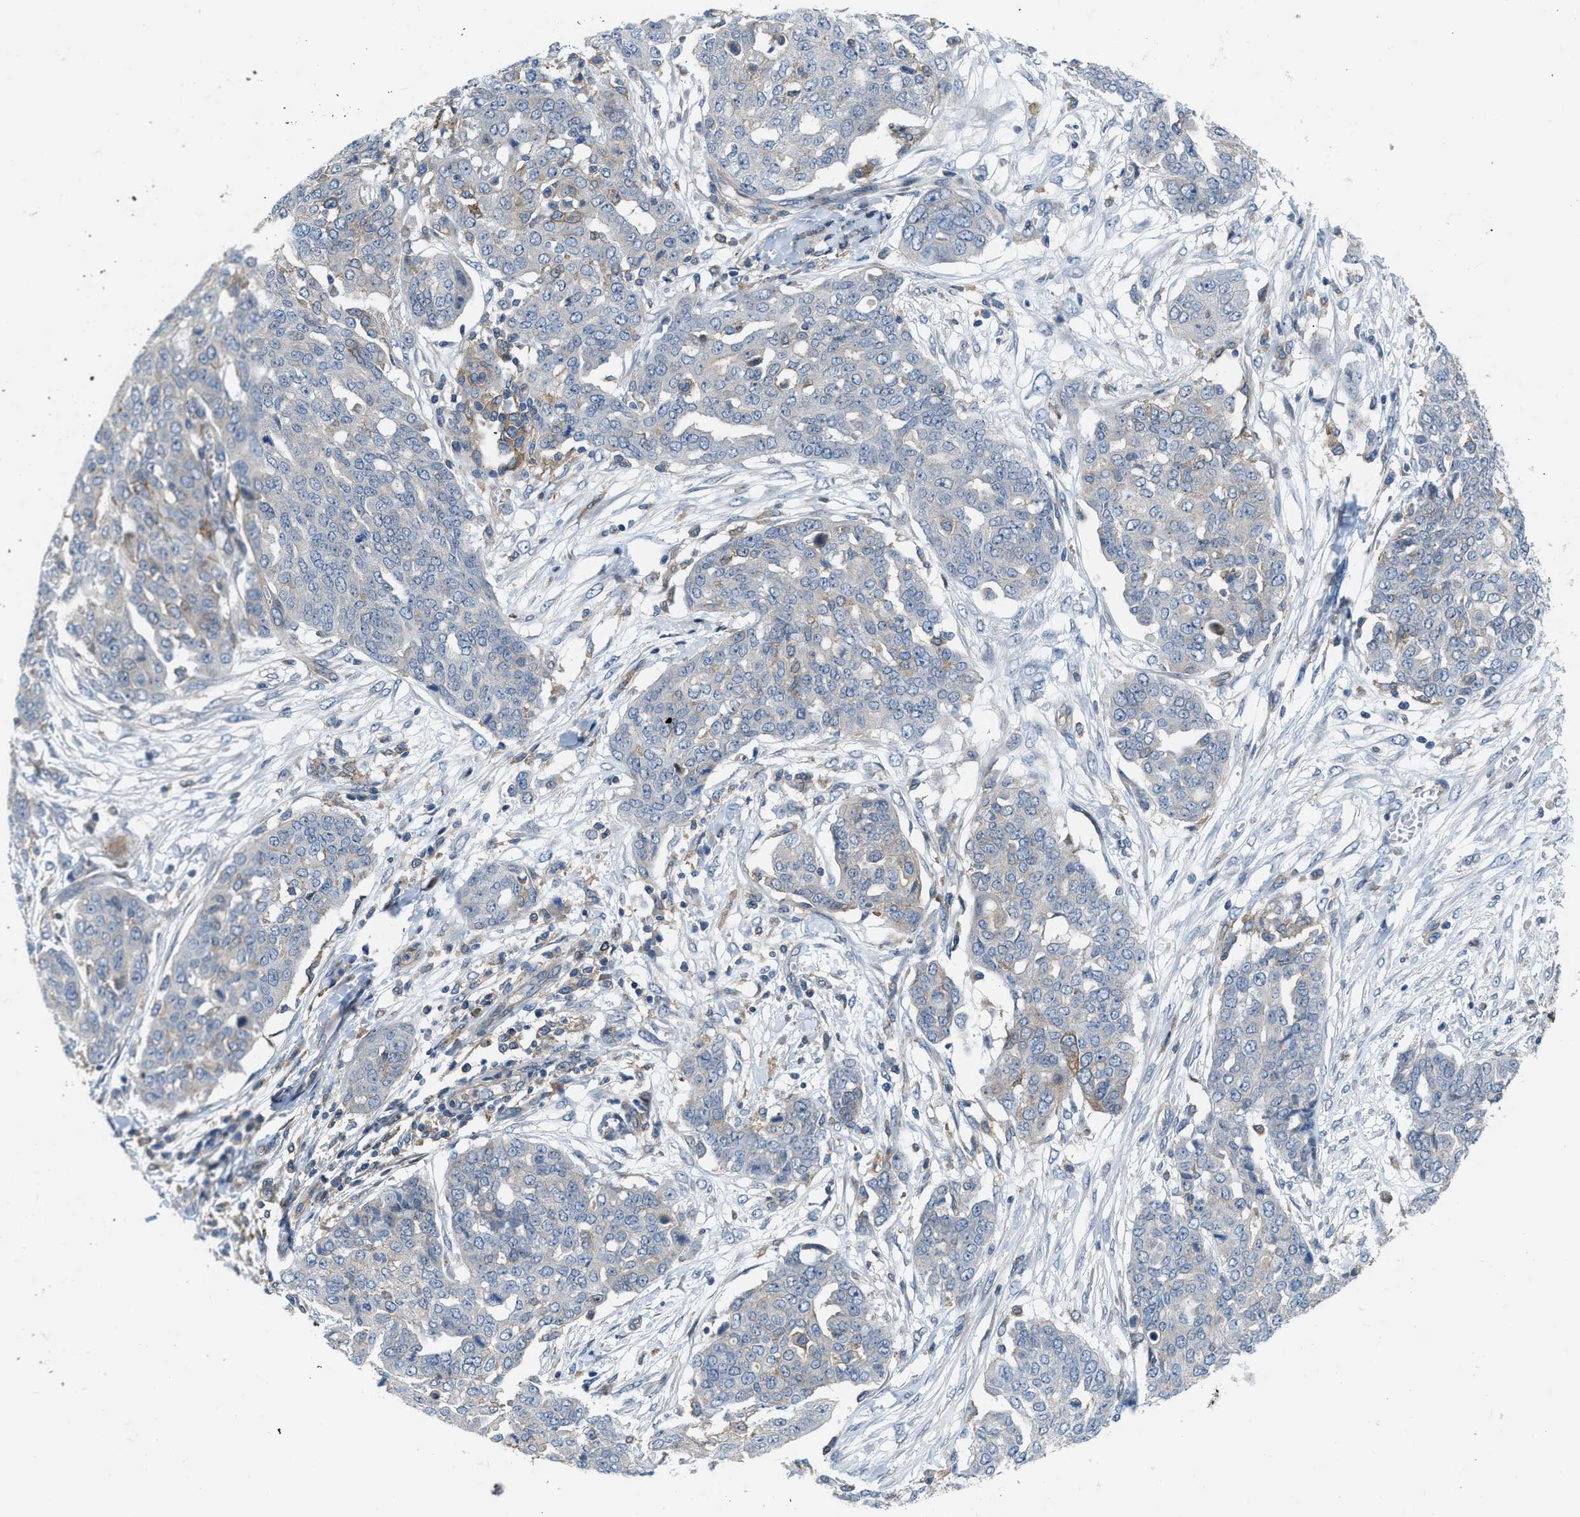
{"staining": {"intensity": "negative", "quantity": "none", "location": "none"}, "tissue": "ovarian cancer", "cell_type": "Tumor cells", "image_type": "cancer", "snomed": [{"axis": "morphology", "description": "Cystadenocarcinoma, serous, NOS"}, {"axis": "topography", "description": "Soft tissue"}, {"axis": "topography", "description": "Ovary"}], "caption": "The IHC micrograph has no significant positivity in tumor cells of ovarian serous cystadenocarcinoma tissue.", "gene": "MYO18A", "patient": {"sex": "female", "age": 57}}